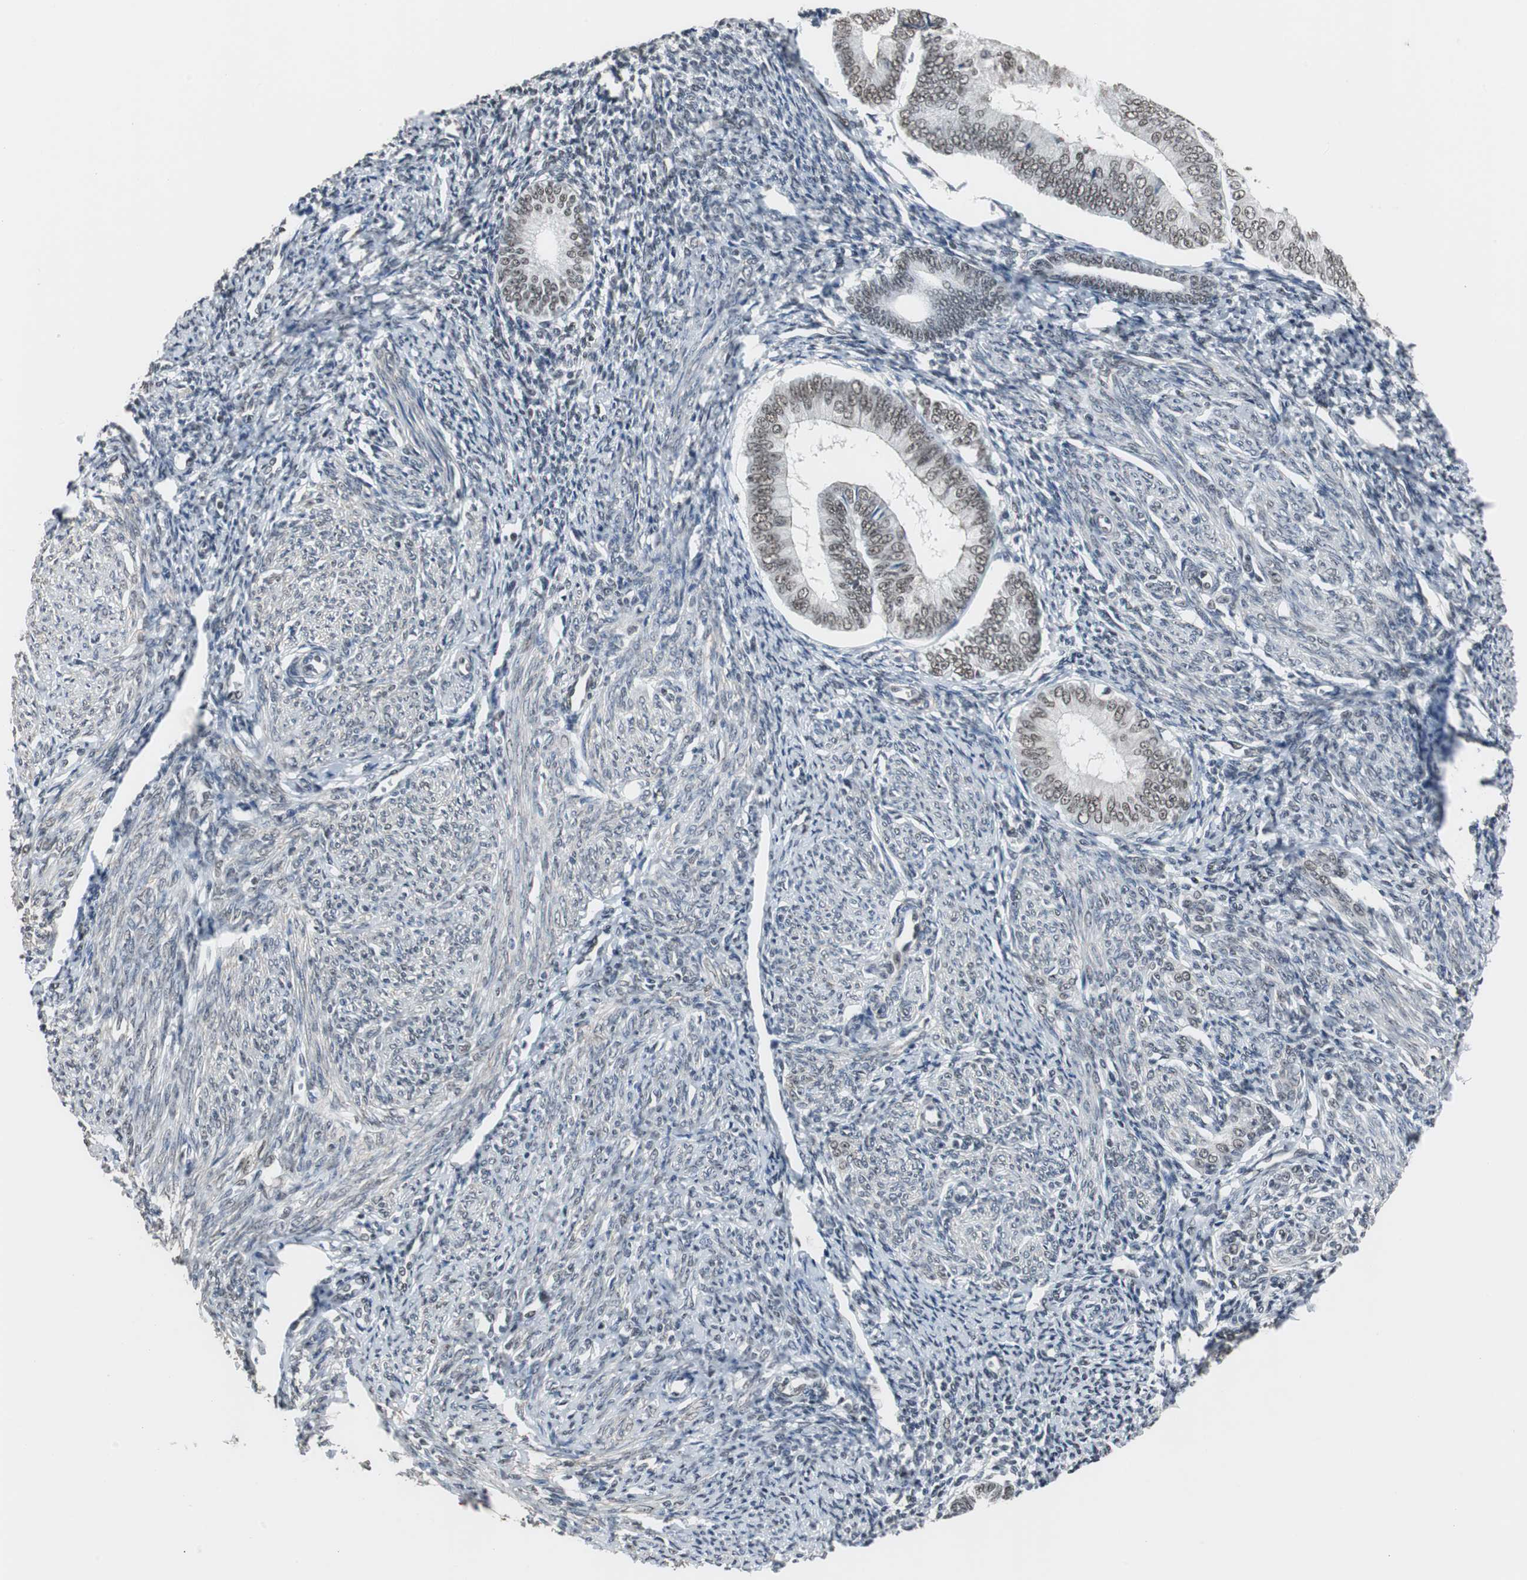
{"staining": {"intensity": "moderate", "quantity": ">75%", "location": "cytoplasmic/membranous,nuclear"}, "tissue": "endometrium", "cell_type": "Cells in endometrial stroma", "image_type": "normal", "snomed": [{"axis": "morphology", "description": "Normal tissue, NOS"}, {"axis": "topography", "description": "Endometrium"}], "caption": "A micrograph of human endometrium stained for a protein shows moderate cytoplasmic/membranous,nuclear brown staining in cells in endometrial stroma. The protein of interest is shown in brown color, while the nuclei are stained blue.", "gene": "TAF7", "patient": {"sex": "female", "age": 57}}